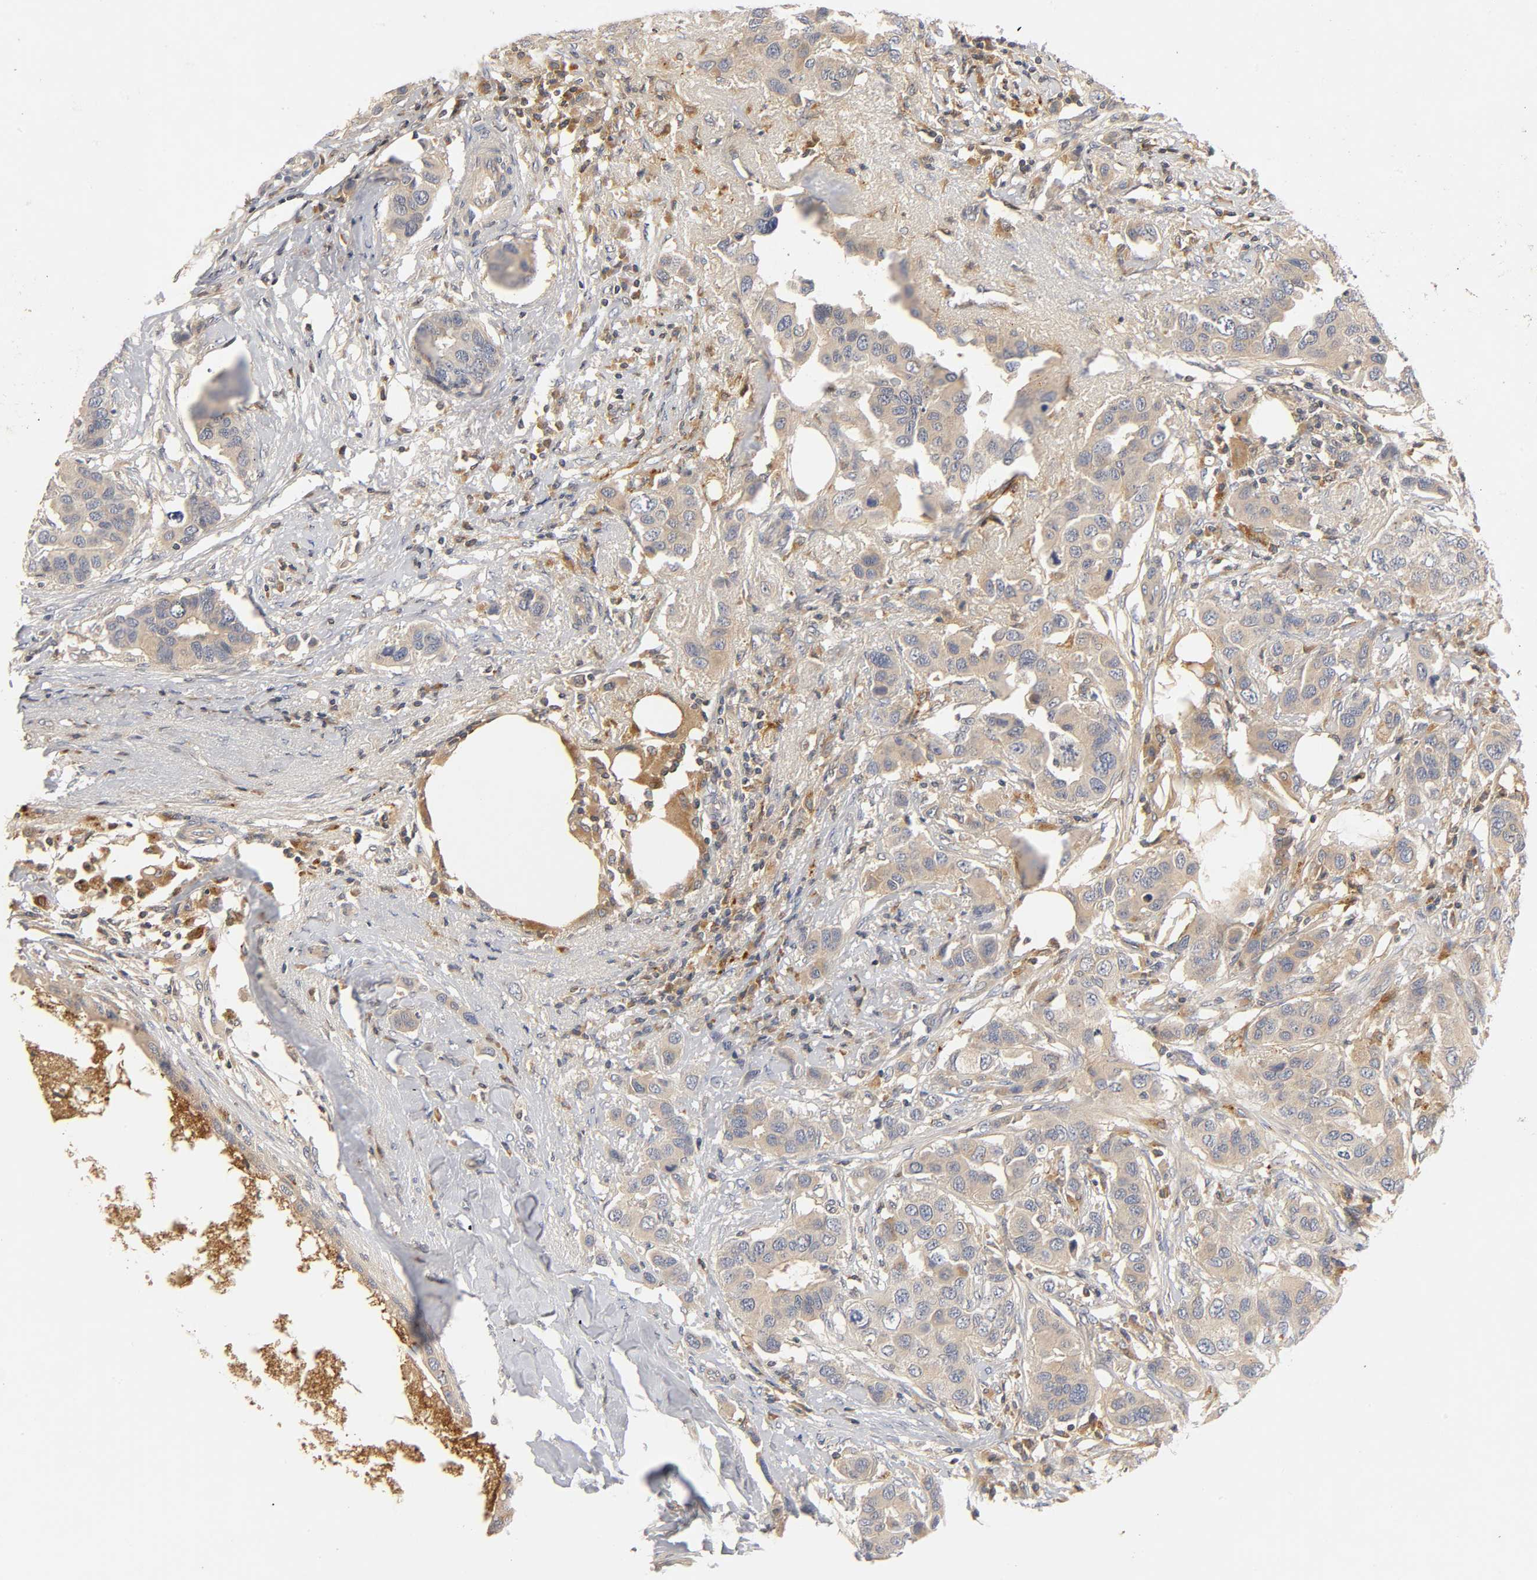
{"staining": {"intensity": "weak", "quantity": "25%-75%", "location": "cytoplasmic/membranous"}, "tissue": "breast cancer", "cell_type": "Tumor cells", "image_type": "cancer", "snomed": [{"axis": "morphology", "description": "Duct carcinoma"}, {"axis": "topography", "description": "Breast"}], "caption": "Weak cytoplasmic/membranous staining is present in approximately 25%-75% of tumor cells in breast cancer (invasive ductal carcinoma).", "gene": "RHOA", "patient": {"sex": "female", "age": 50}}